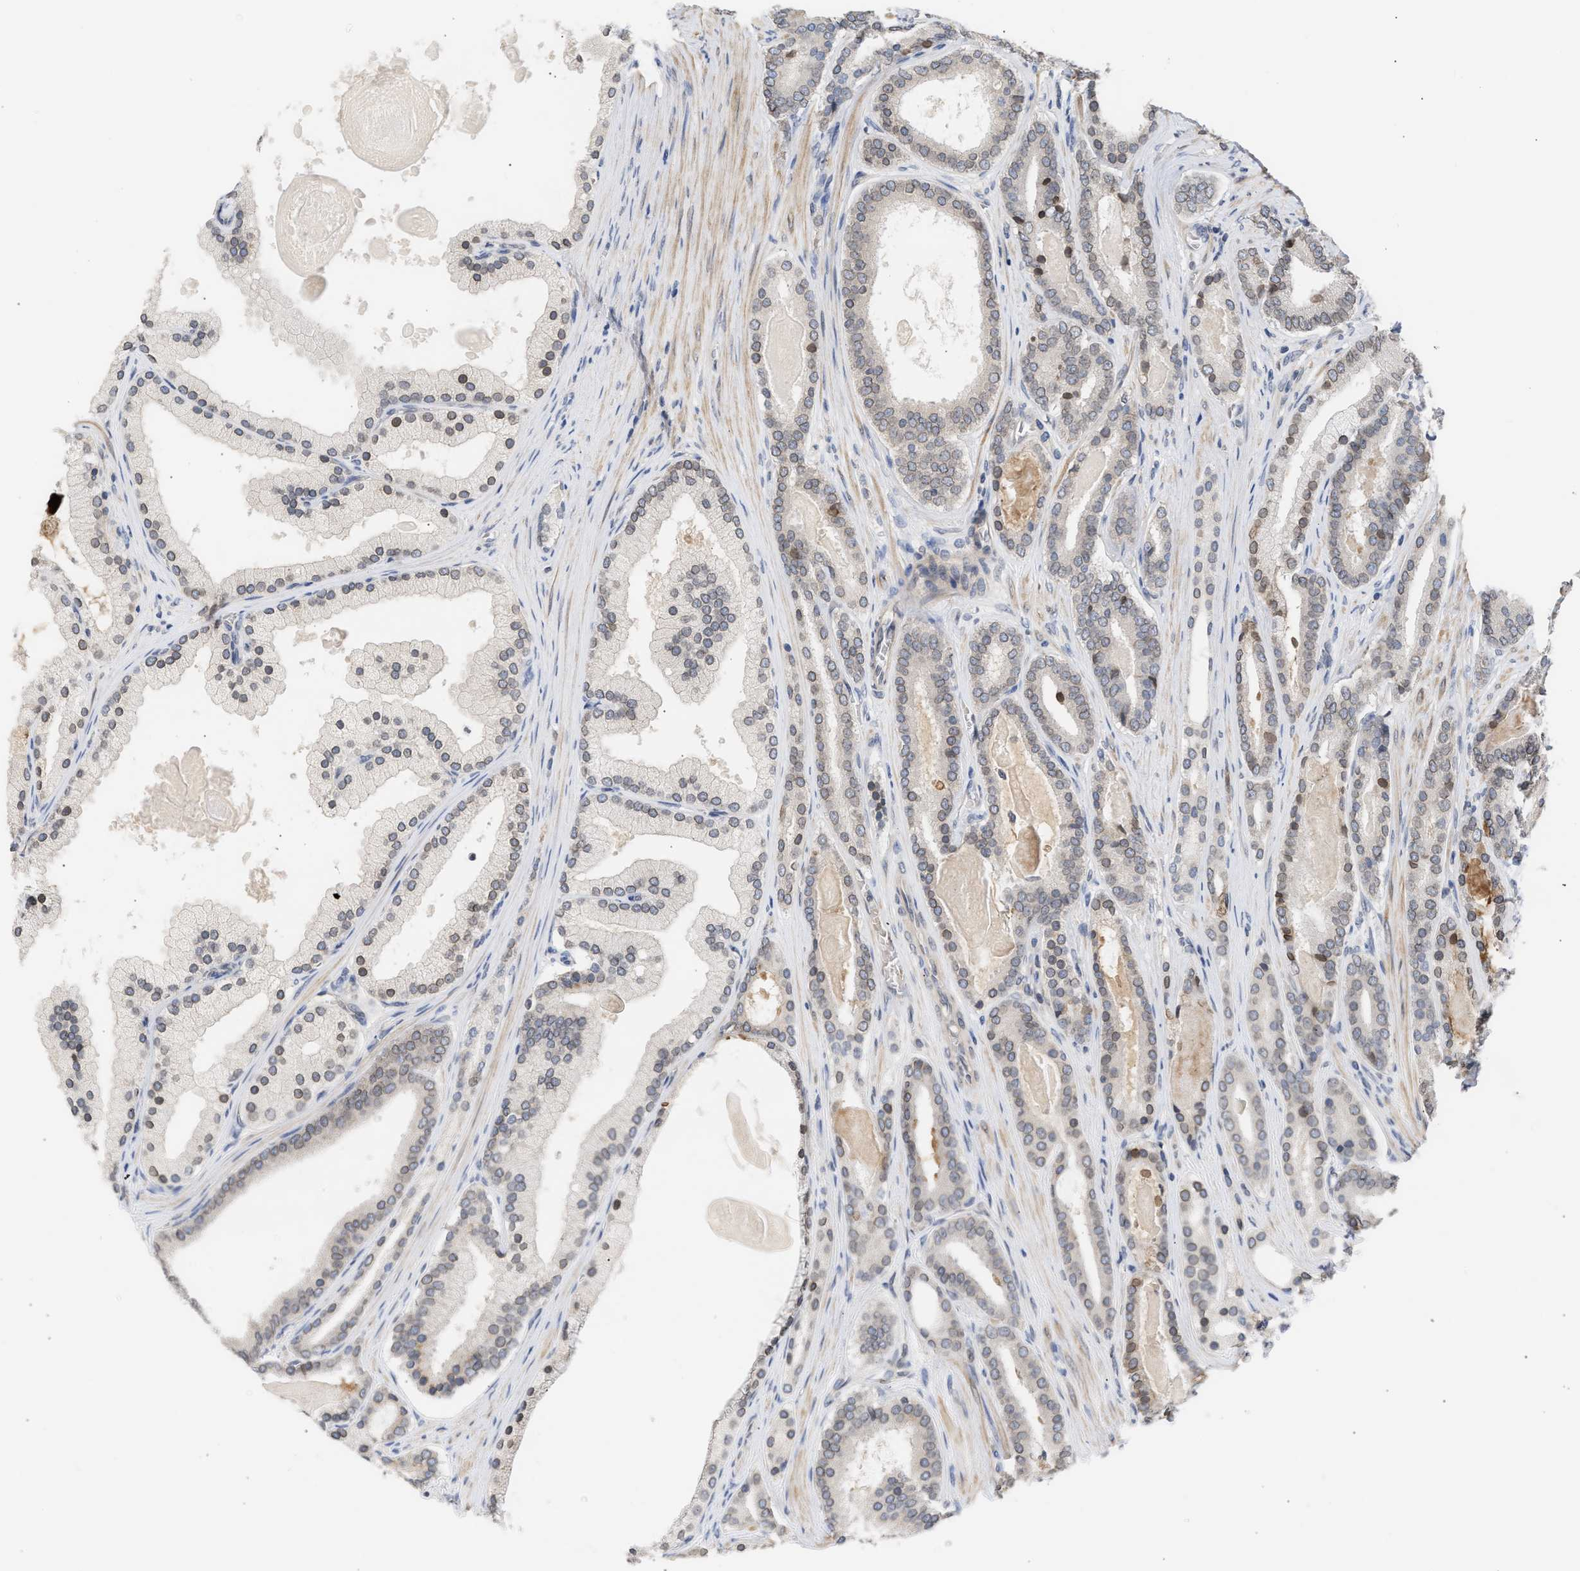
{"staining": {"intensity": "weak", "quantity": "<25%", "location": "cytoplasmic/membranous,nuclear"}, "tissue": "prostate cancer", "cell_type": "Tumor cells", "image_type": "cancer", "snomed": [{"axis": "morphology", "description": "Adenocarcinoma, High grade"}, {"axis": "topography", "description": "Prostate"}], "caption": "Immunohistochemical staining of human prostate cancer (adenocarcinoma (high-grade)) displays no significant positivity in tumor cells.", "gene": "NUP62", "patient": {"sex": "male", "age": 60}}